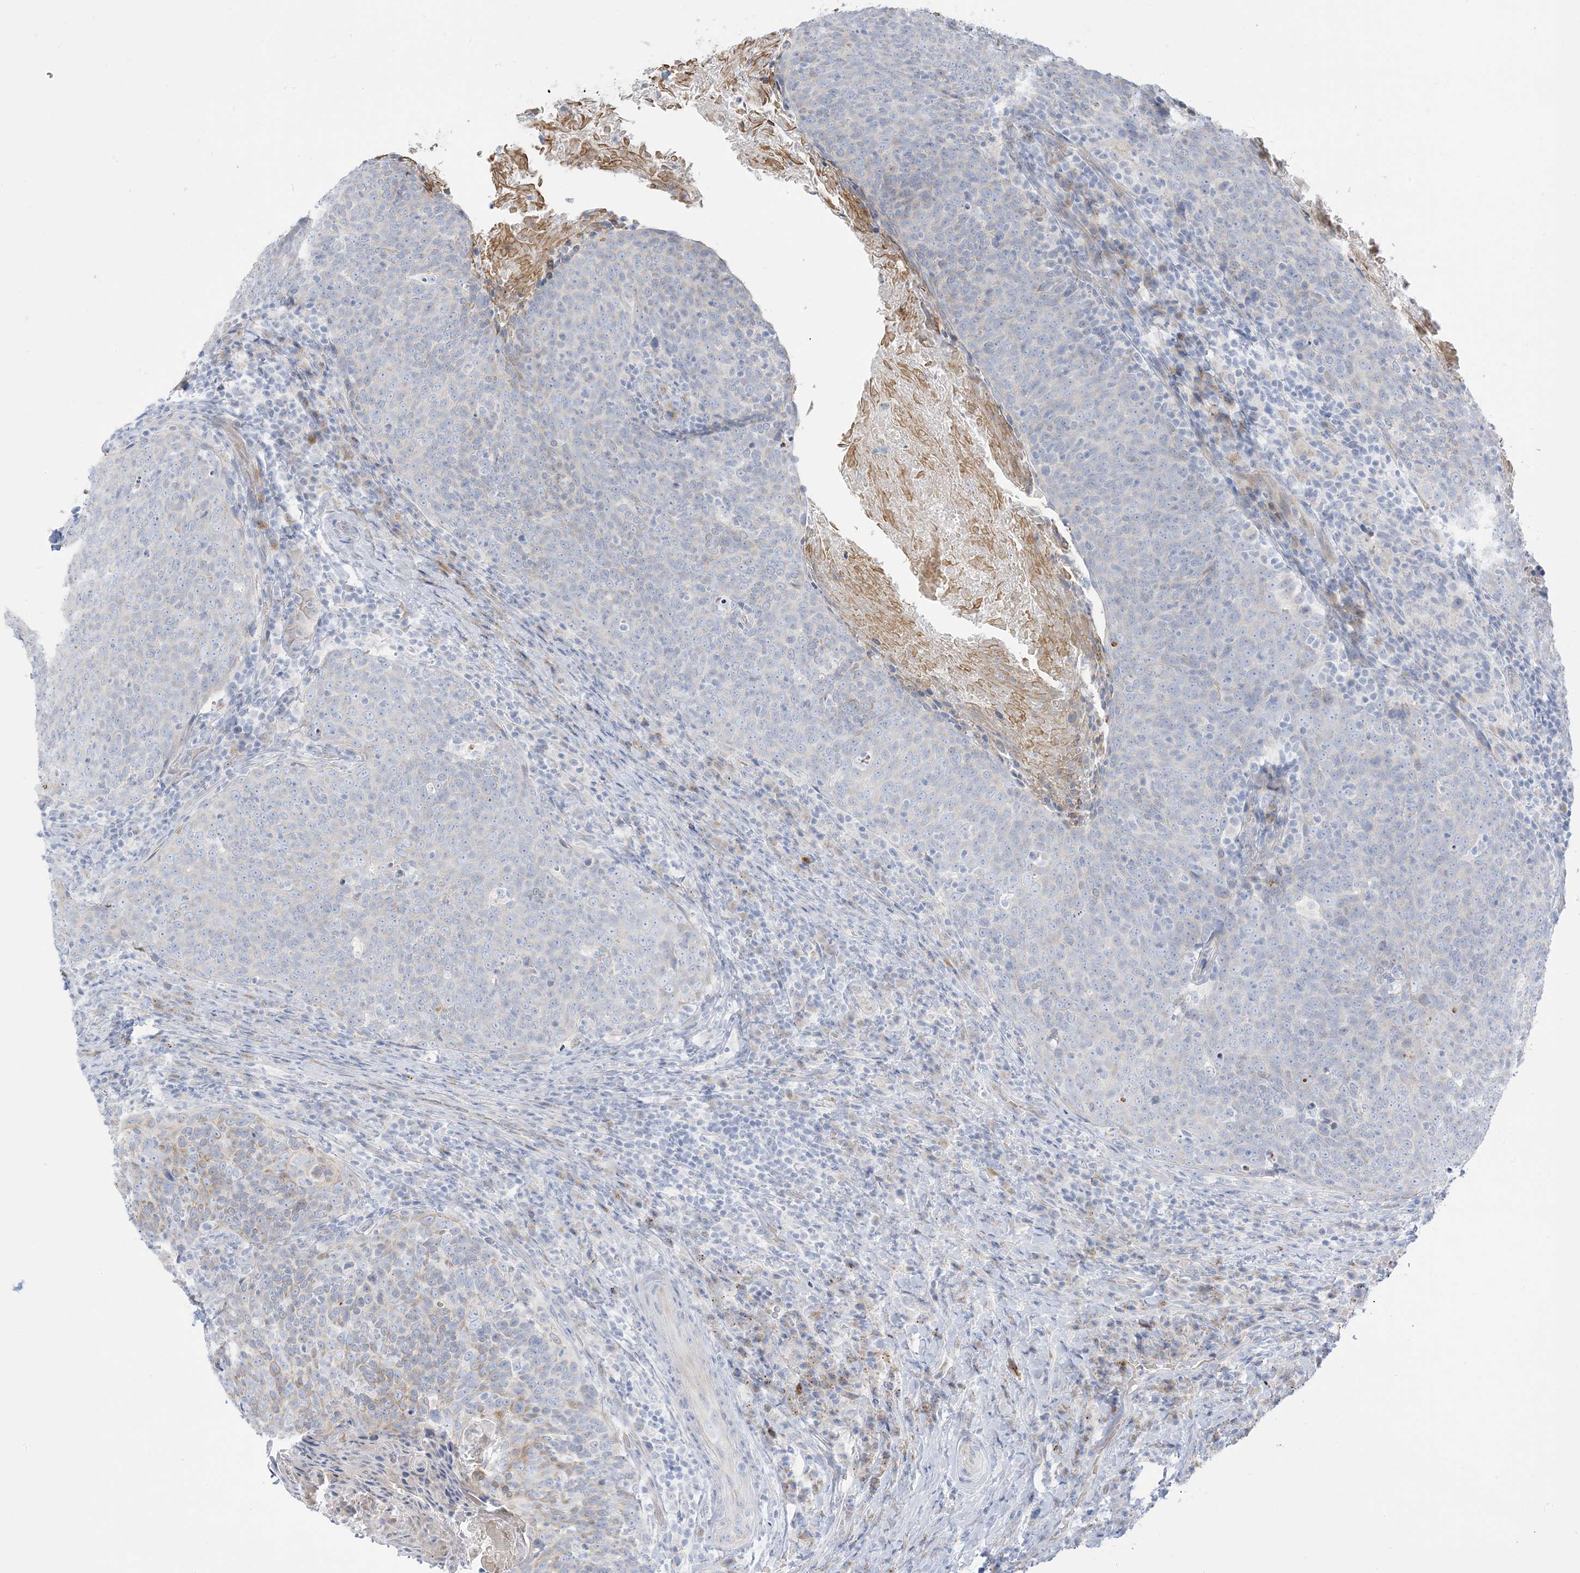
{"staining": {"intensity": "moderate", "quantity": "<25%", "location": "cytoplasmic/membranous"}, "tissue": "head and neck cancer", "cell_type": "Tumor cells", "image_type": "cancer", "snomed": [{"axis": "morphology", "description": "Squamous cell carcinoma, NOS"}, {"axis": "morphology", "description": "Squamous cell carcinoma, metastatic, NOS"}, {"axis": "topography", "description": "Lymph node"}, {"axis": "topography", "description": "Head-Neck"}], "caption": "About <25% of tumor cells in head and neck metastatic squamous cell carcinoma demonstrate moderate cytoplasmic/membranous protein positivity as visualized by brown immunohistochemical staining.", "gene": "XIRP2", "patient": {"sex": "male", "age": 62}}